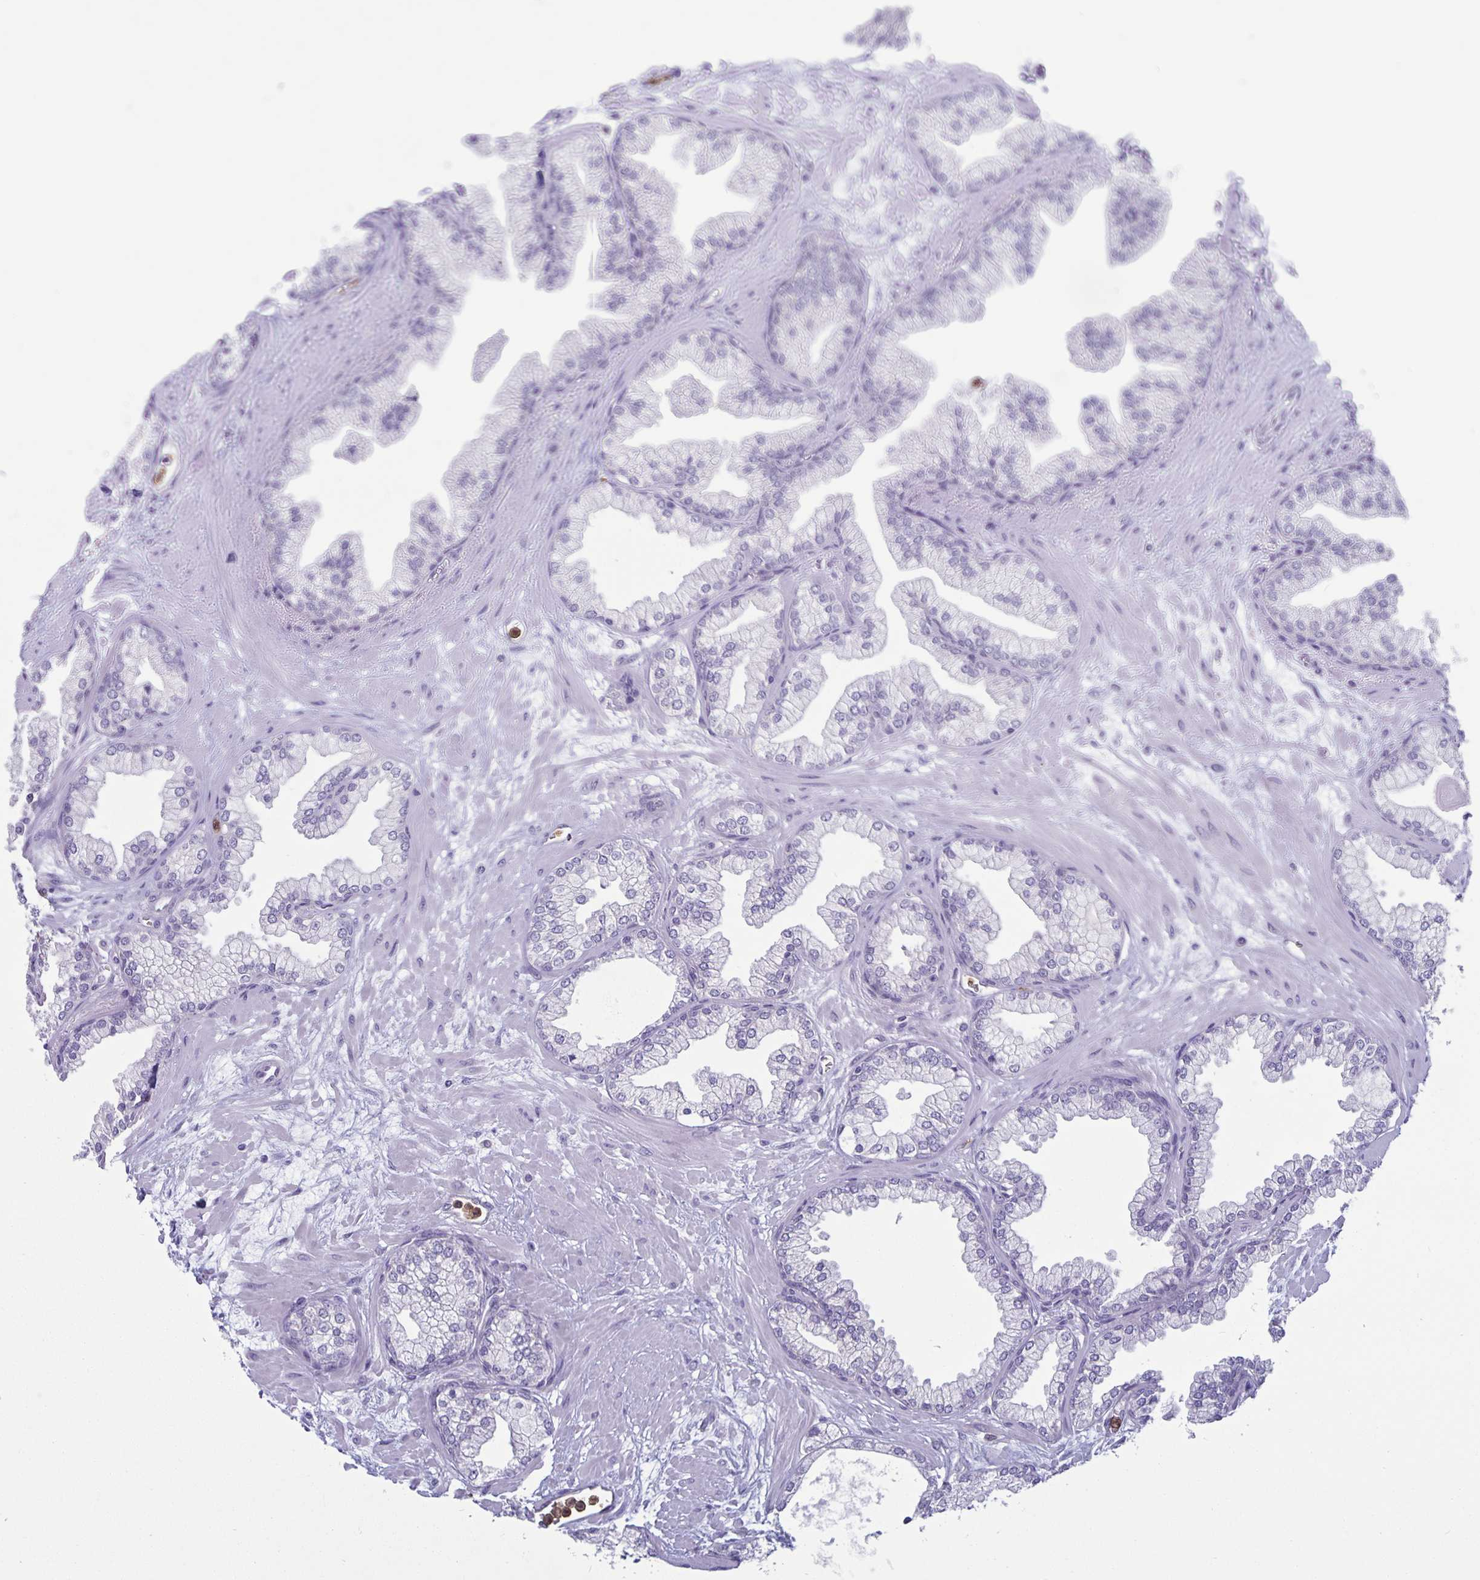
{"staining": {"intensity": "negative", "quantity": "none", "location": "none"}, "tissue": "prostate", "cell_type": "Glandular cells", "image_type": "normal", "snomed": [{"axis": "morphology", "description": "Normal tissue, NOS"}, {"axis": "topography", "description": "Prostate"}, {"axis": "topography", "description": "Peripheral nerve tissue"}], "caption": "High power microscopy image of an immunohistochemistry image of normal prostate, revealing no significant expression in glandular cells.", "gene": "PLCB3", "patient": {"sex": "male", "age": 61}}